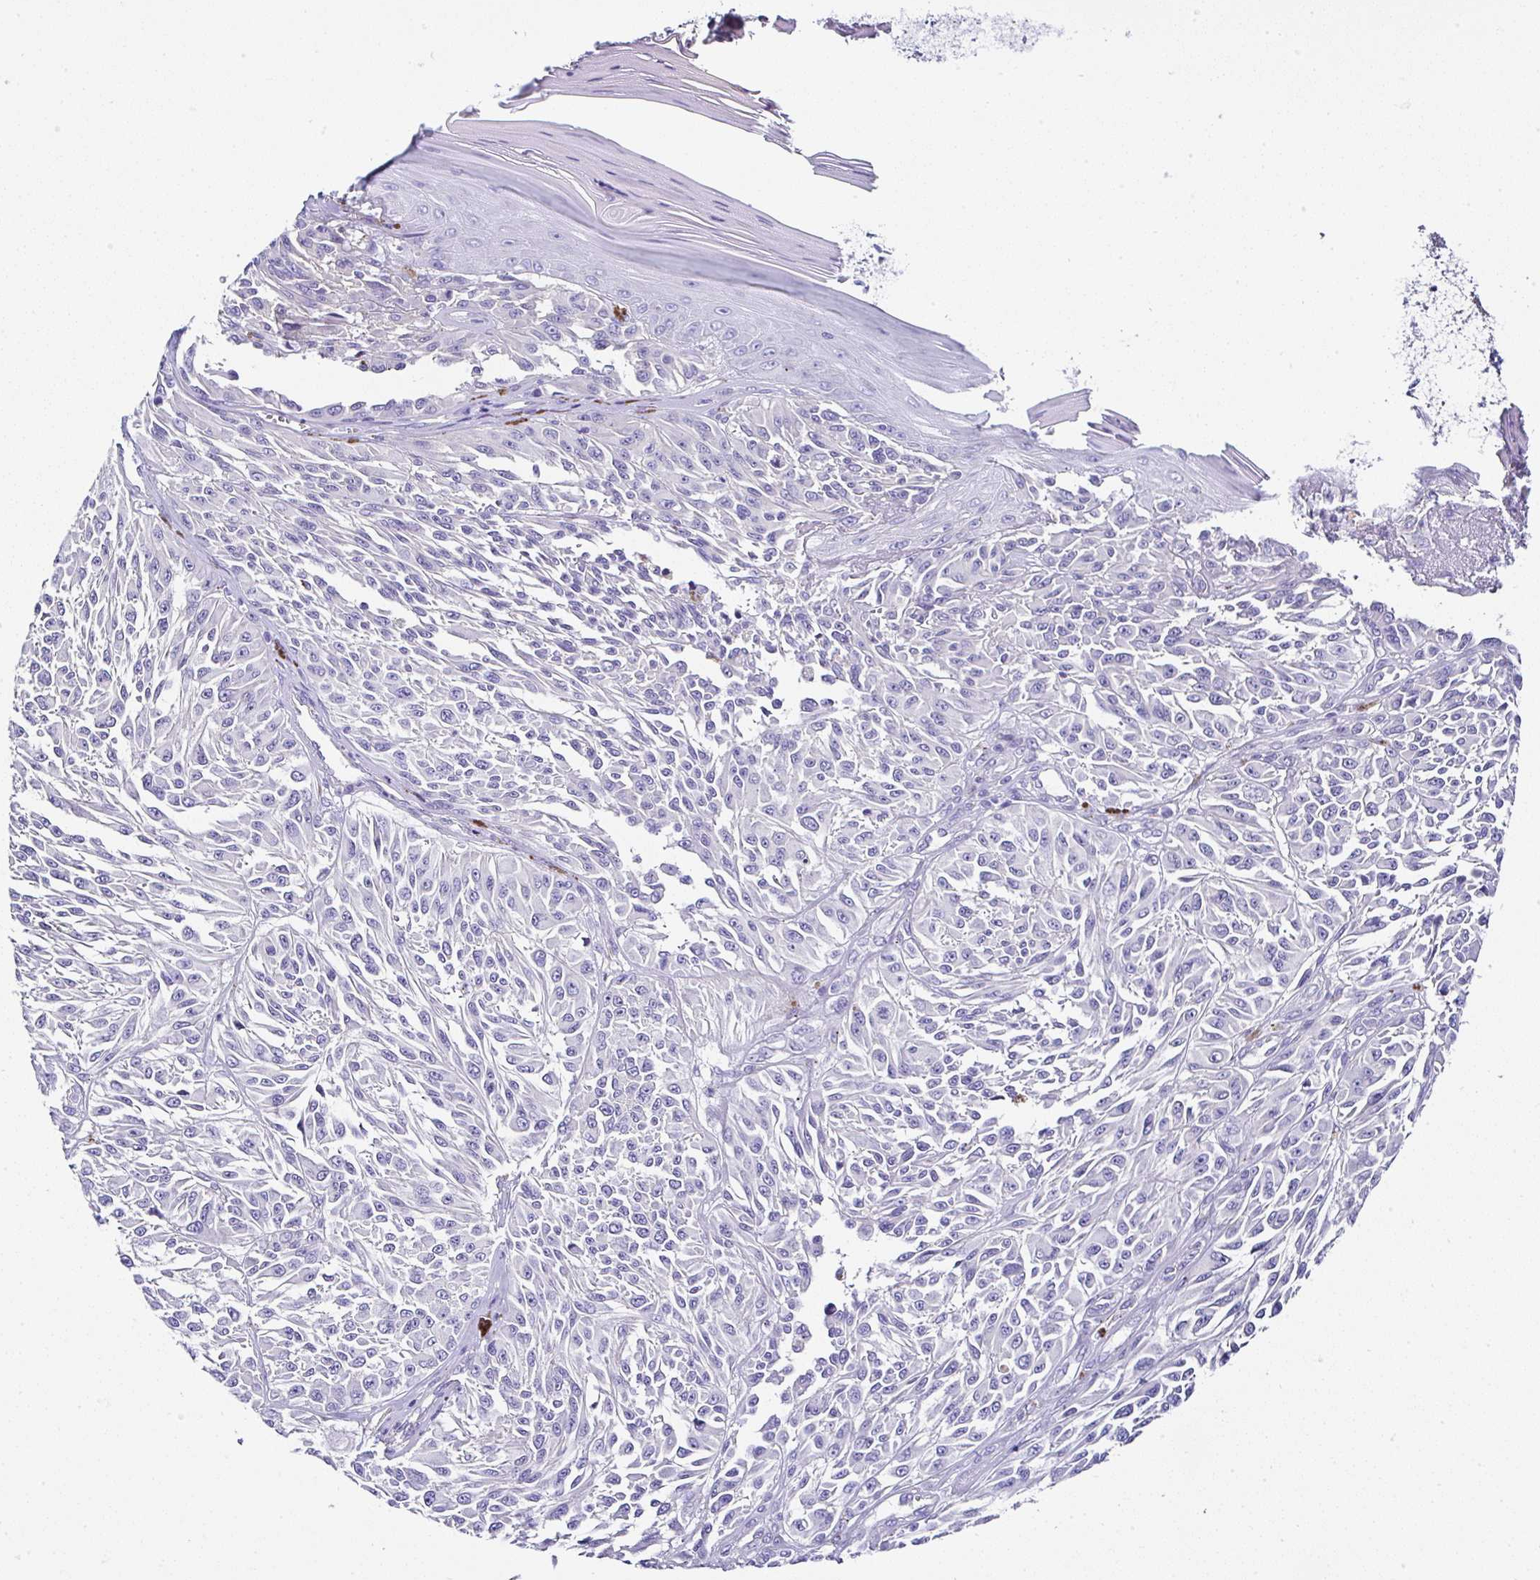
{"staining": {"intensity": "negative", "quantity": "none", "location": "none"}, "tissue": "melanoma", "cell_type": "Tumor cells", "image_type": "cancer", "snomed": [{"axis": "morphology", "description": "Malignant melanoma, NOS"}, {"axis": "topography", "description": "Skin"}], "caption": "Micrograph shows no protein staining in tumor cells of malignant melanoma tissue.", "gene": "PPFIA4", "patient": {"sex": "male", "age": 94}}